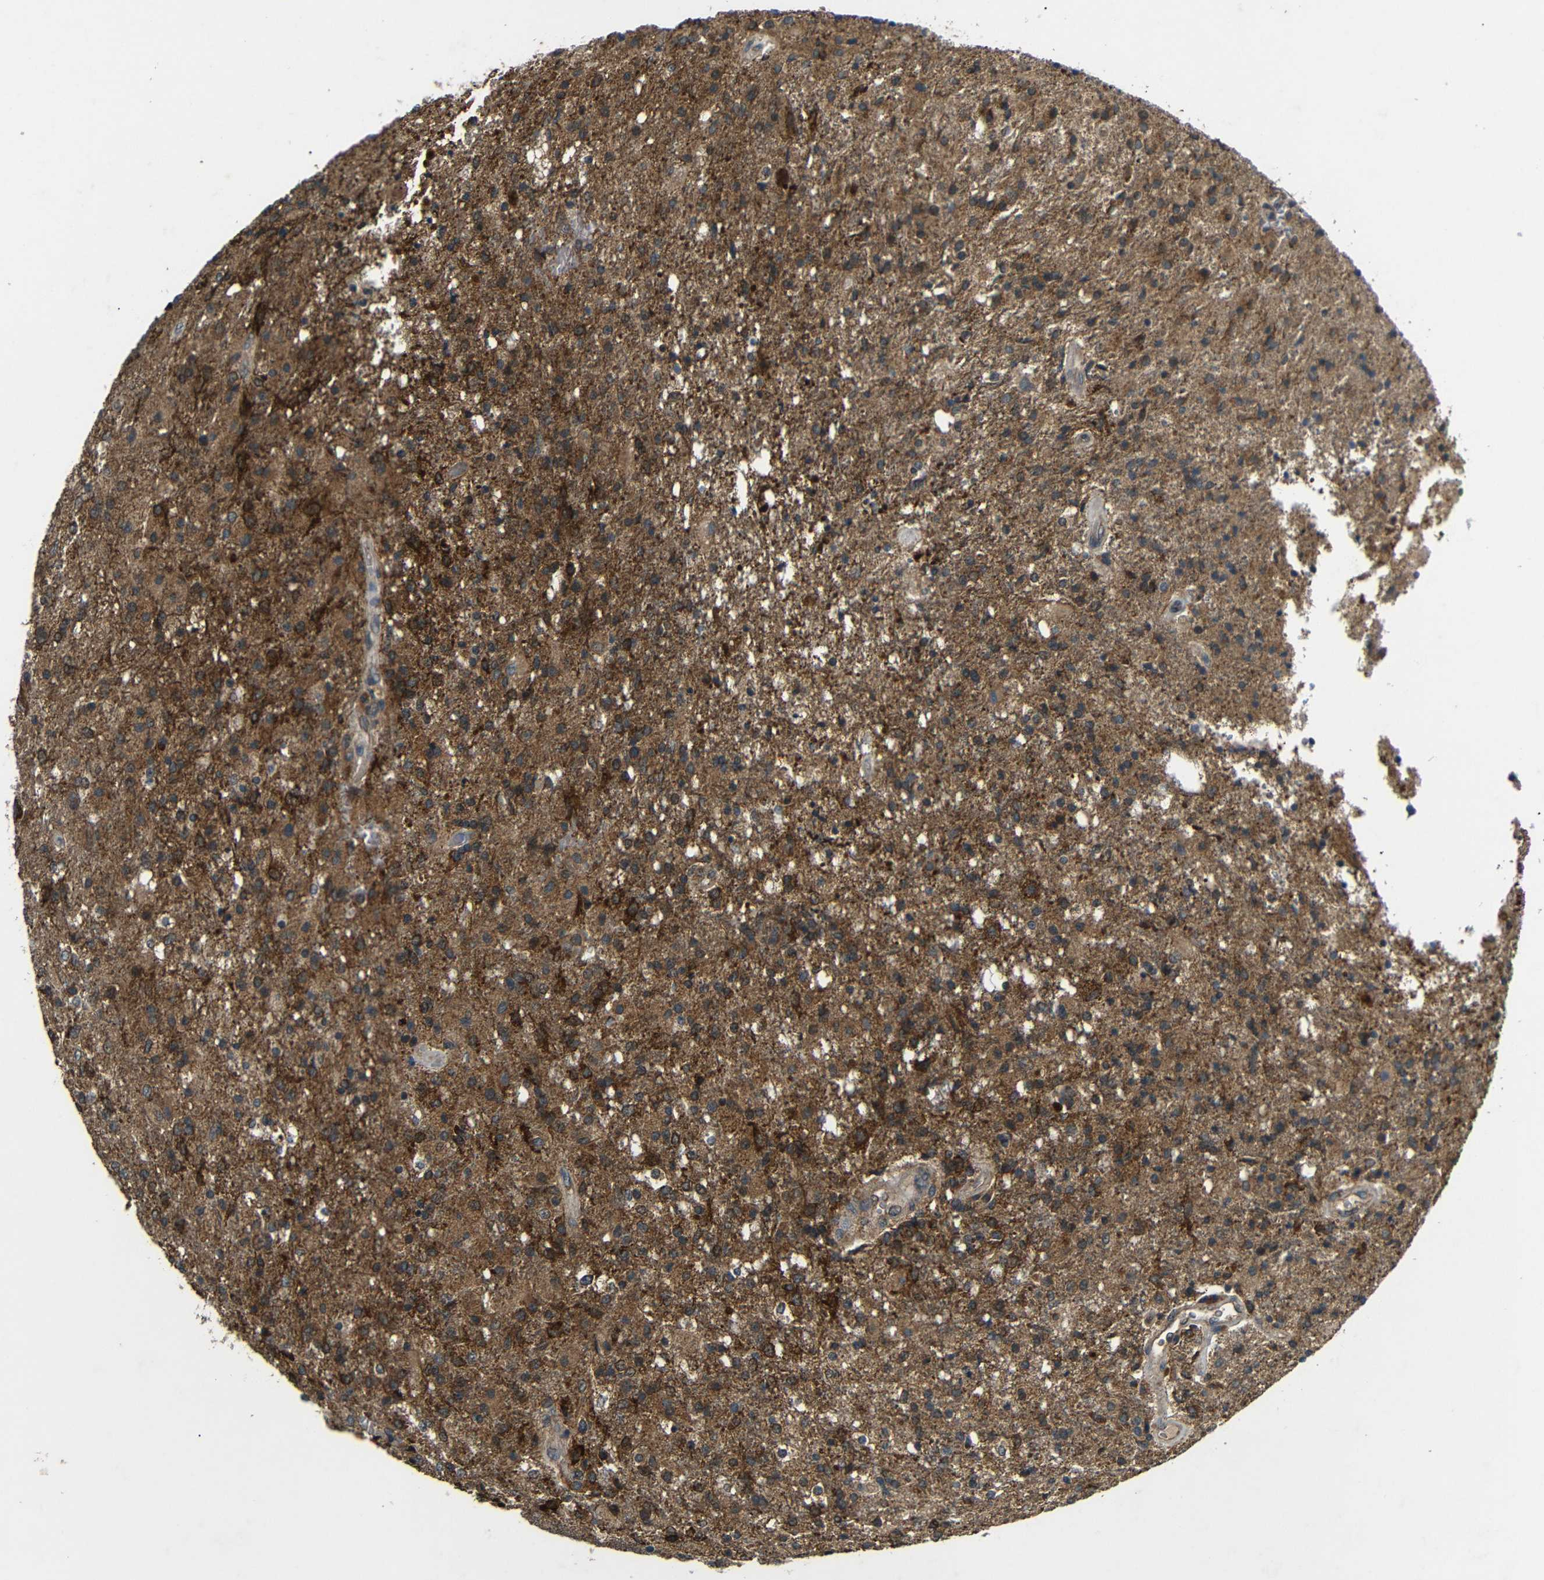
{"staining": {"intensity": "moderate", "quantity": "25%-75%", "location": "cytoplasmic/membranous"}, "tissue": "glioma", "cell_type": "Tumor cells", "image_type": "cancer", "snomed": [{"axis": "morphology", "description": "Normal tissue, NOS"}, {"axis": "morphology", "description": "Glioma, malignant, High grade"}, {"axis": "topography", "description": "Cerebral cortex"}], "caption": "Malignant glioma (high-grade) stained with a brown dye displays moderate cytoplasmic/membranous positive positivity in about 25%-75% of tumor cells.", "gene": "TRPC1", "patient": {"sex": "male", "age": 77}}